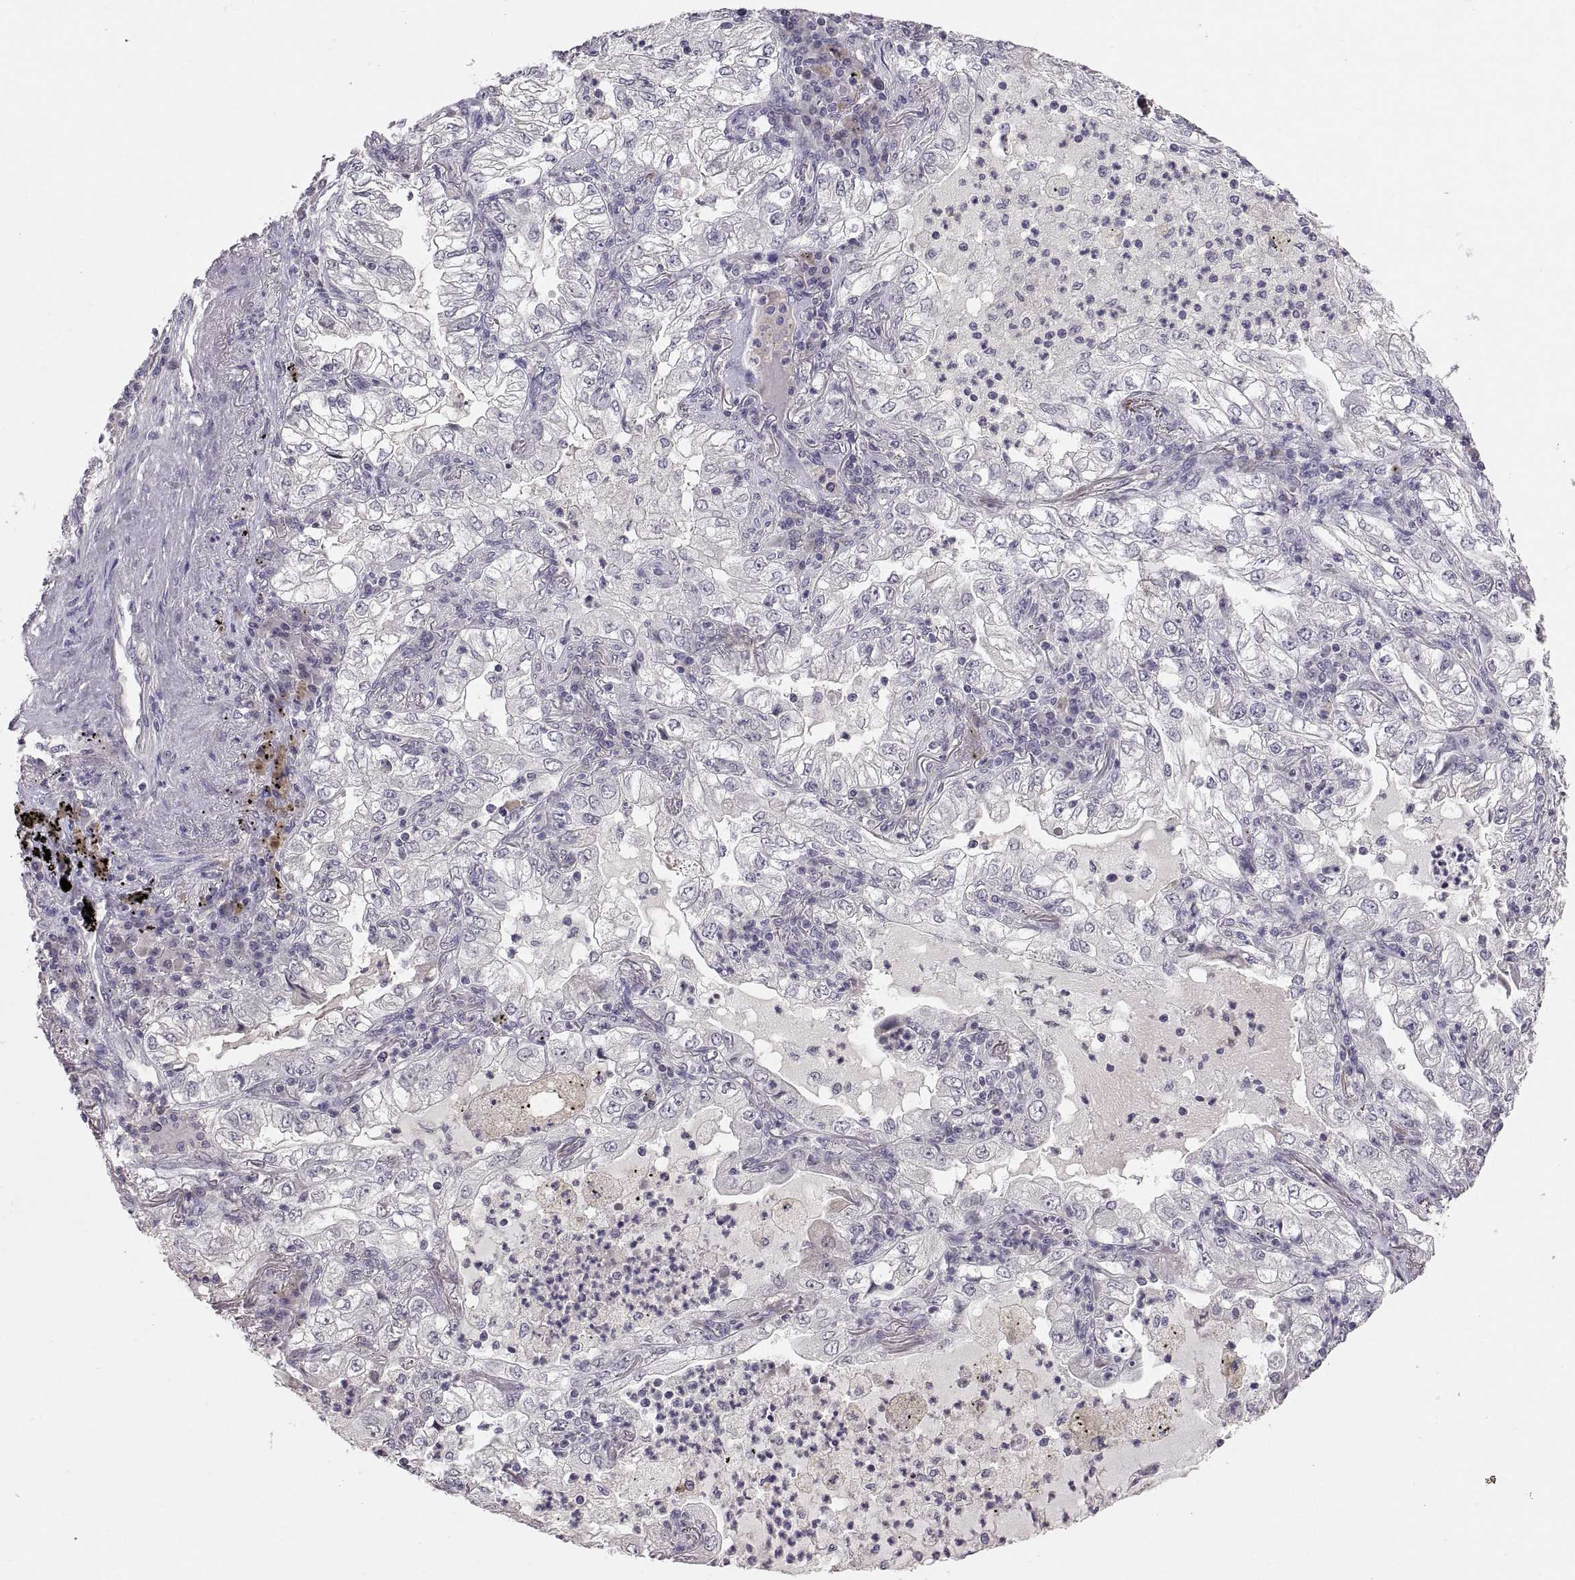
{"staining": {"intensity": "negative", "quantity": "none", "location": "none"}, "tissue": "lung cancer", "cell_type": "Tumor cells", "image_type": "cancer", "snomed": [{"axis": "morphology", "description": "Adenocarcinoma, NOS"}, {"axis": "topography", "description": "Lung"}], "caption": "Adenocarcinoma (lung) stained for a protein using IHC demonstrates no expression tumor cells.", "gene": "PAX2", "patient": {"sex": "female", "age": 73}}